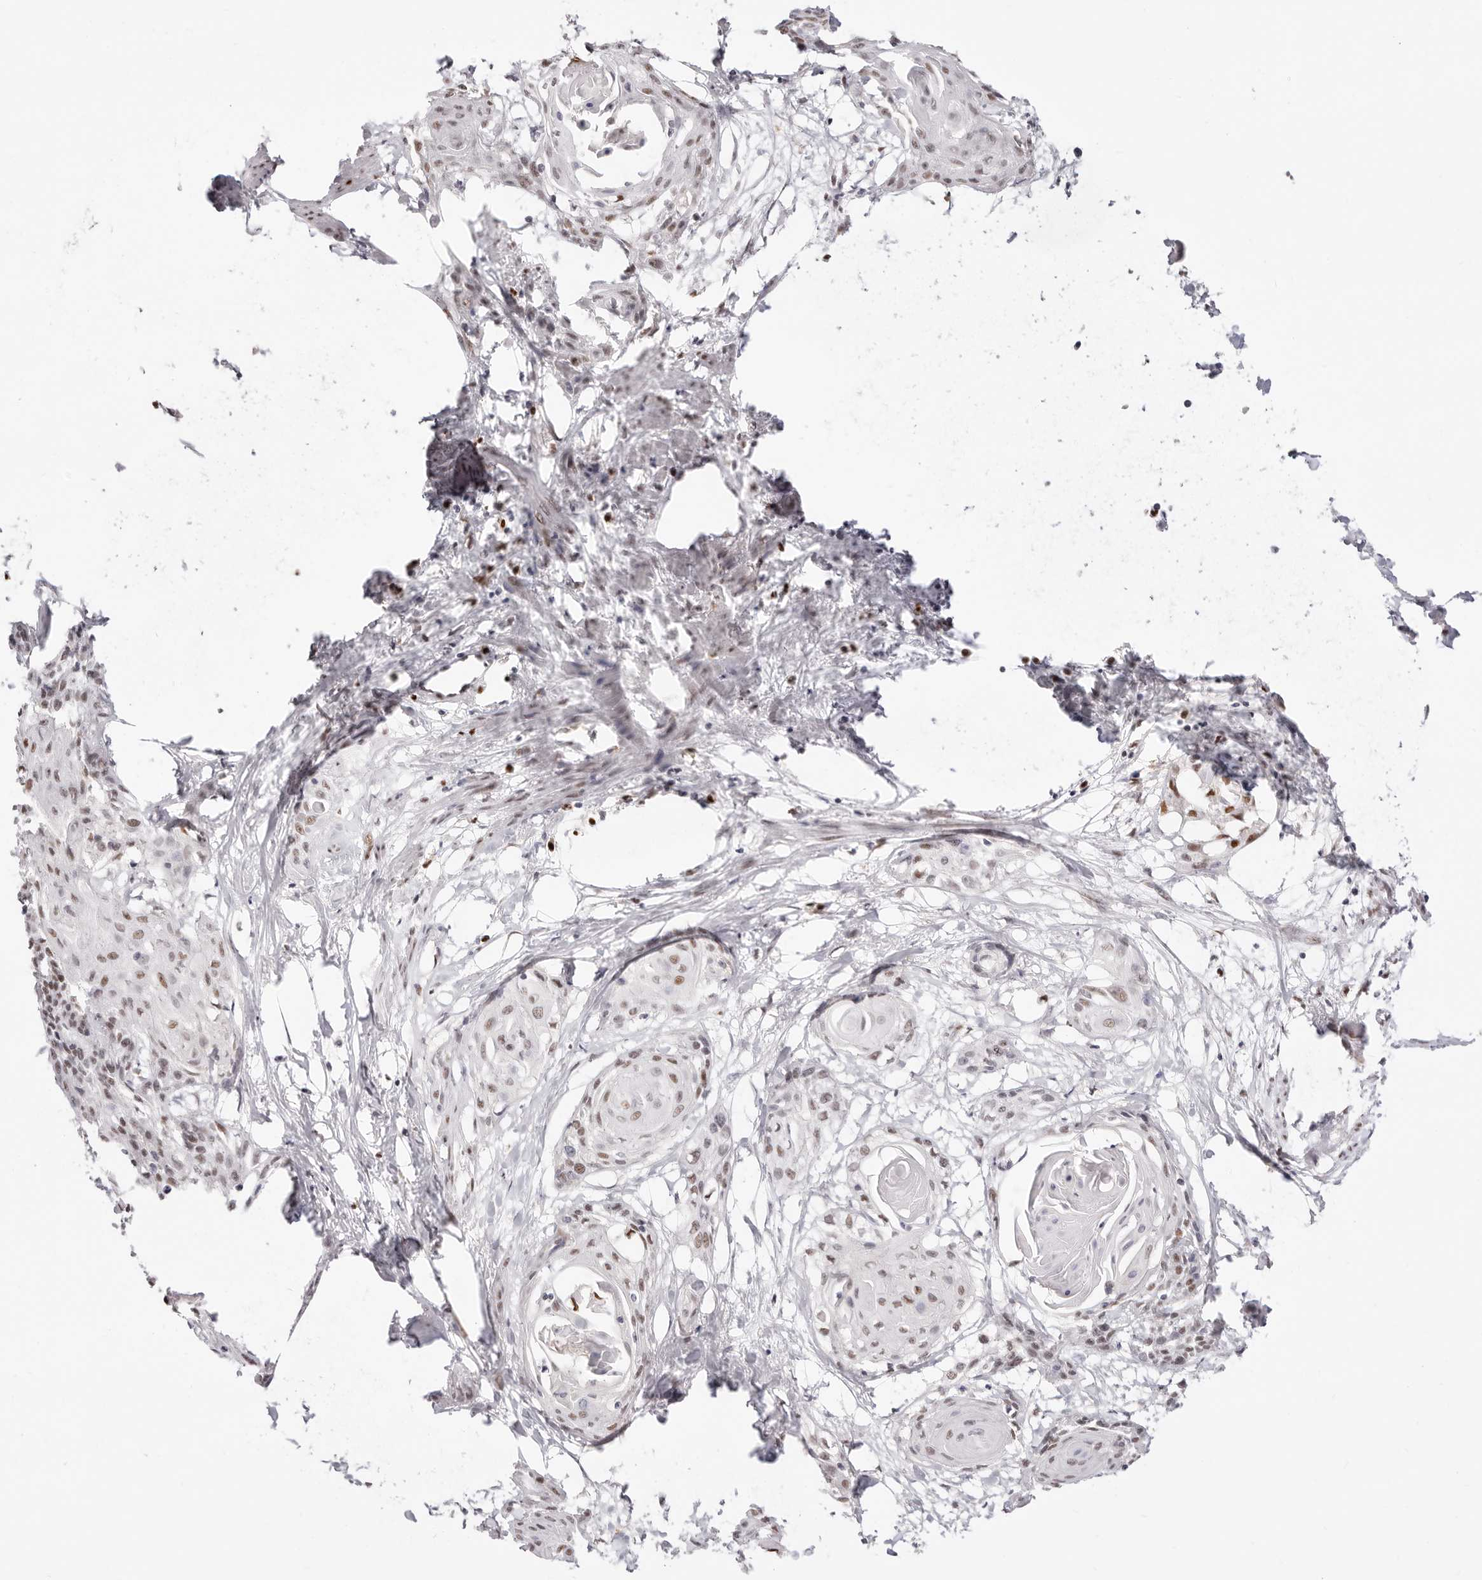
{"staining": {"intensity": "moderate", "quantity": ">75%", "location": "nuclear"}, "tissue": "cervical cancer", "cell_type": "Tumor cells", "image_type": "cancer", "snomed": [{"axis": "morphology", "description": "Squamous cell carcinoma, NOS"}, {"axis": "topography", "description": "Cervix"}], "caption": "Brown immunohistochemical staining in squamous cell carcinoma (cervical) exhibits moderate nuclear expression in about >75% of tumor cells.", "gene": "TKT", "patient": {"sex": "female", "age": 57}}